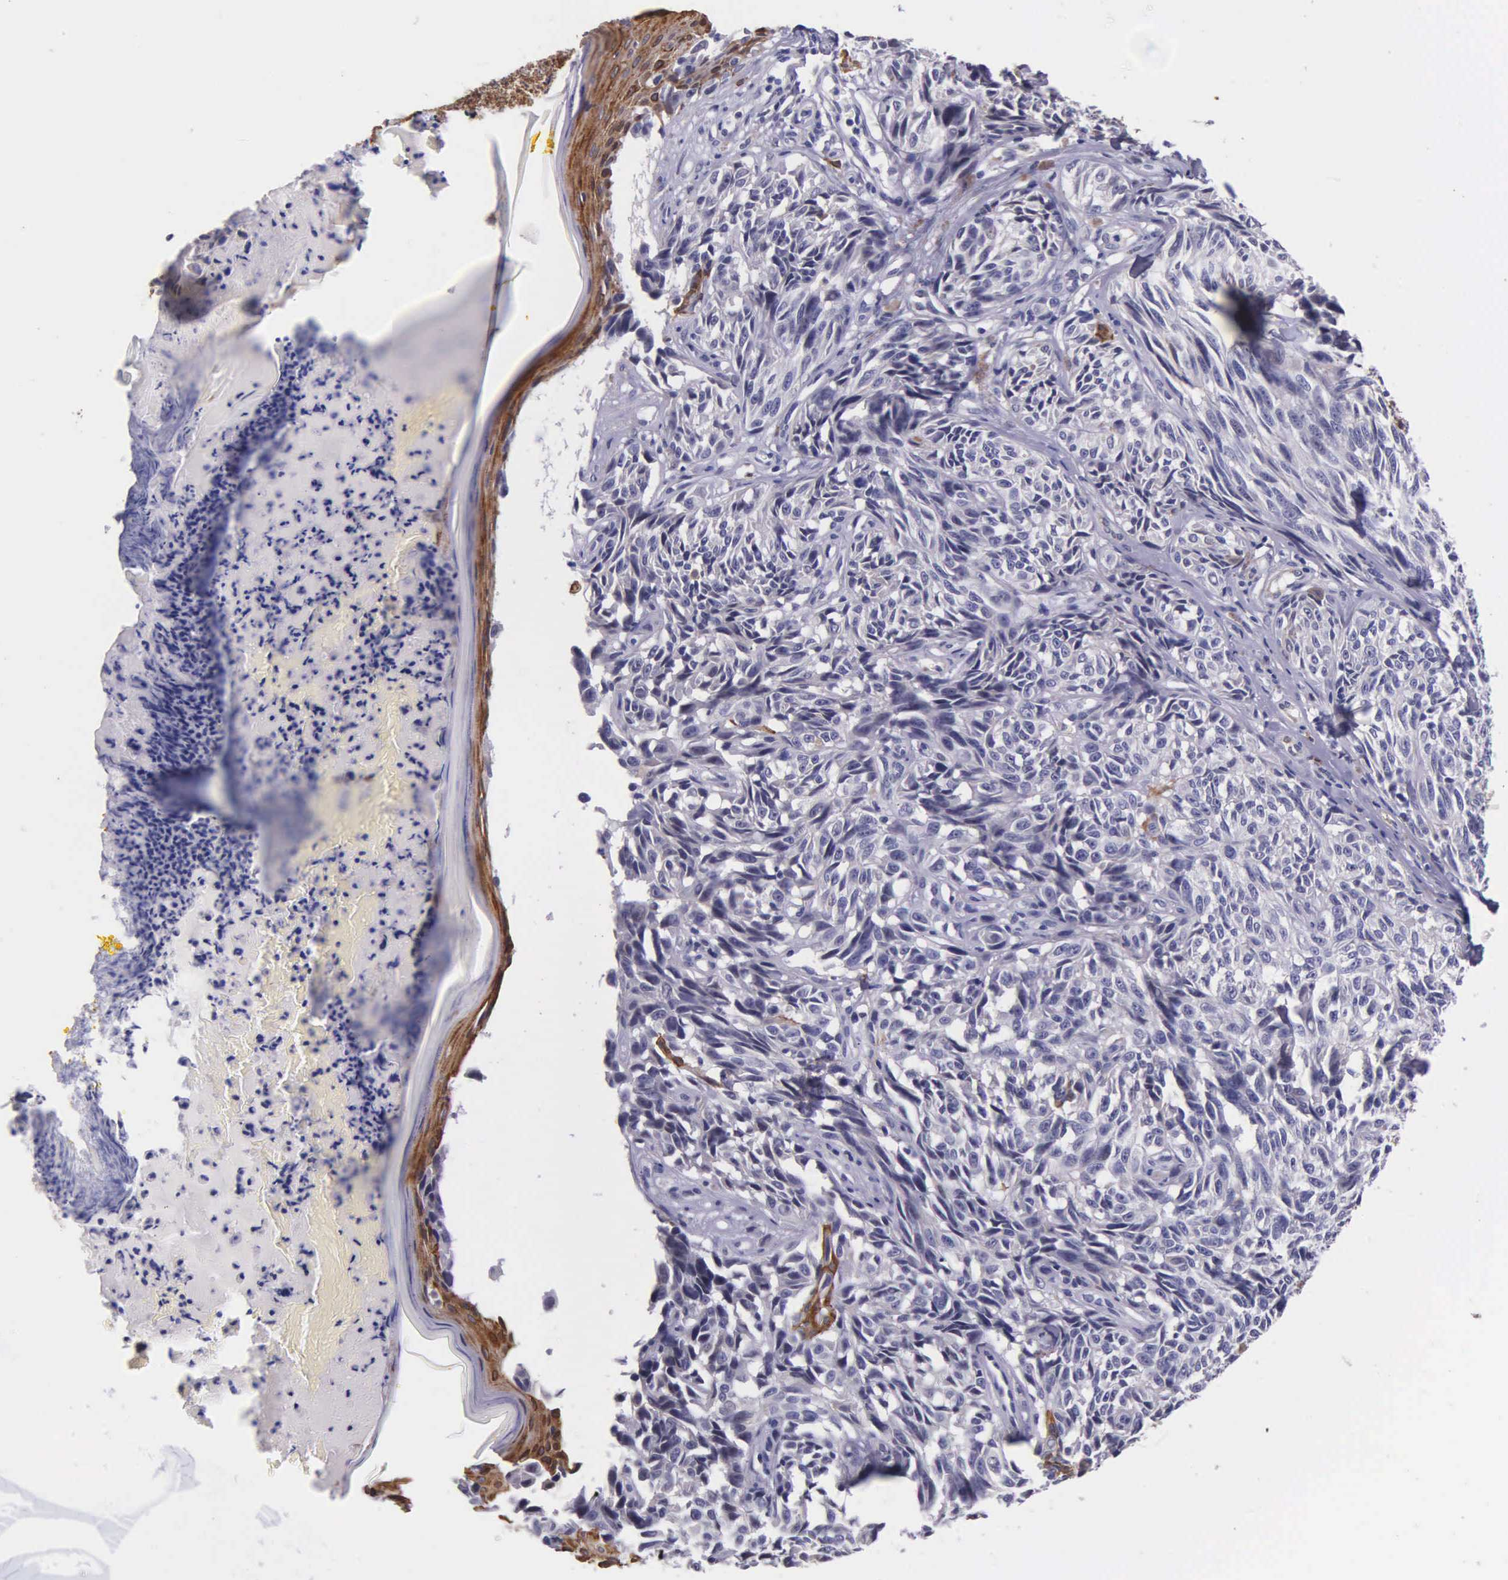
{"staining": {"intensity": "negative", "quantity": "none", "location": "none"}, "tissue": "melanoma", "cell_type": "Tumor cells", "image_type": "cancer", "snomed": [{"axis": "morphology", "description": "Malignant melanoma, NOS"}, {"axis": "topography", "description": "Skin"}], "caption": "Immunohistochemical staining of melanoma displays no significant staining in tumor cells.", "gene": "AHNAK2", "patient": {"sex": "male", "age": 67}}